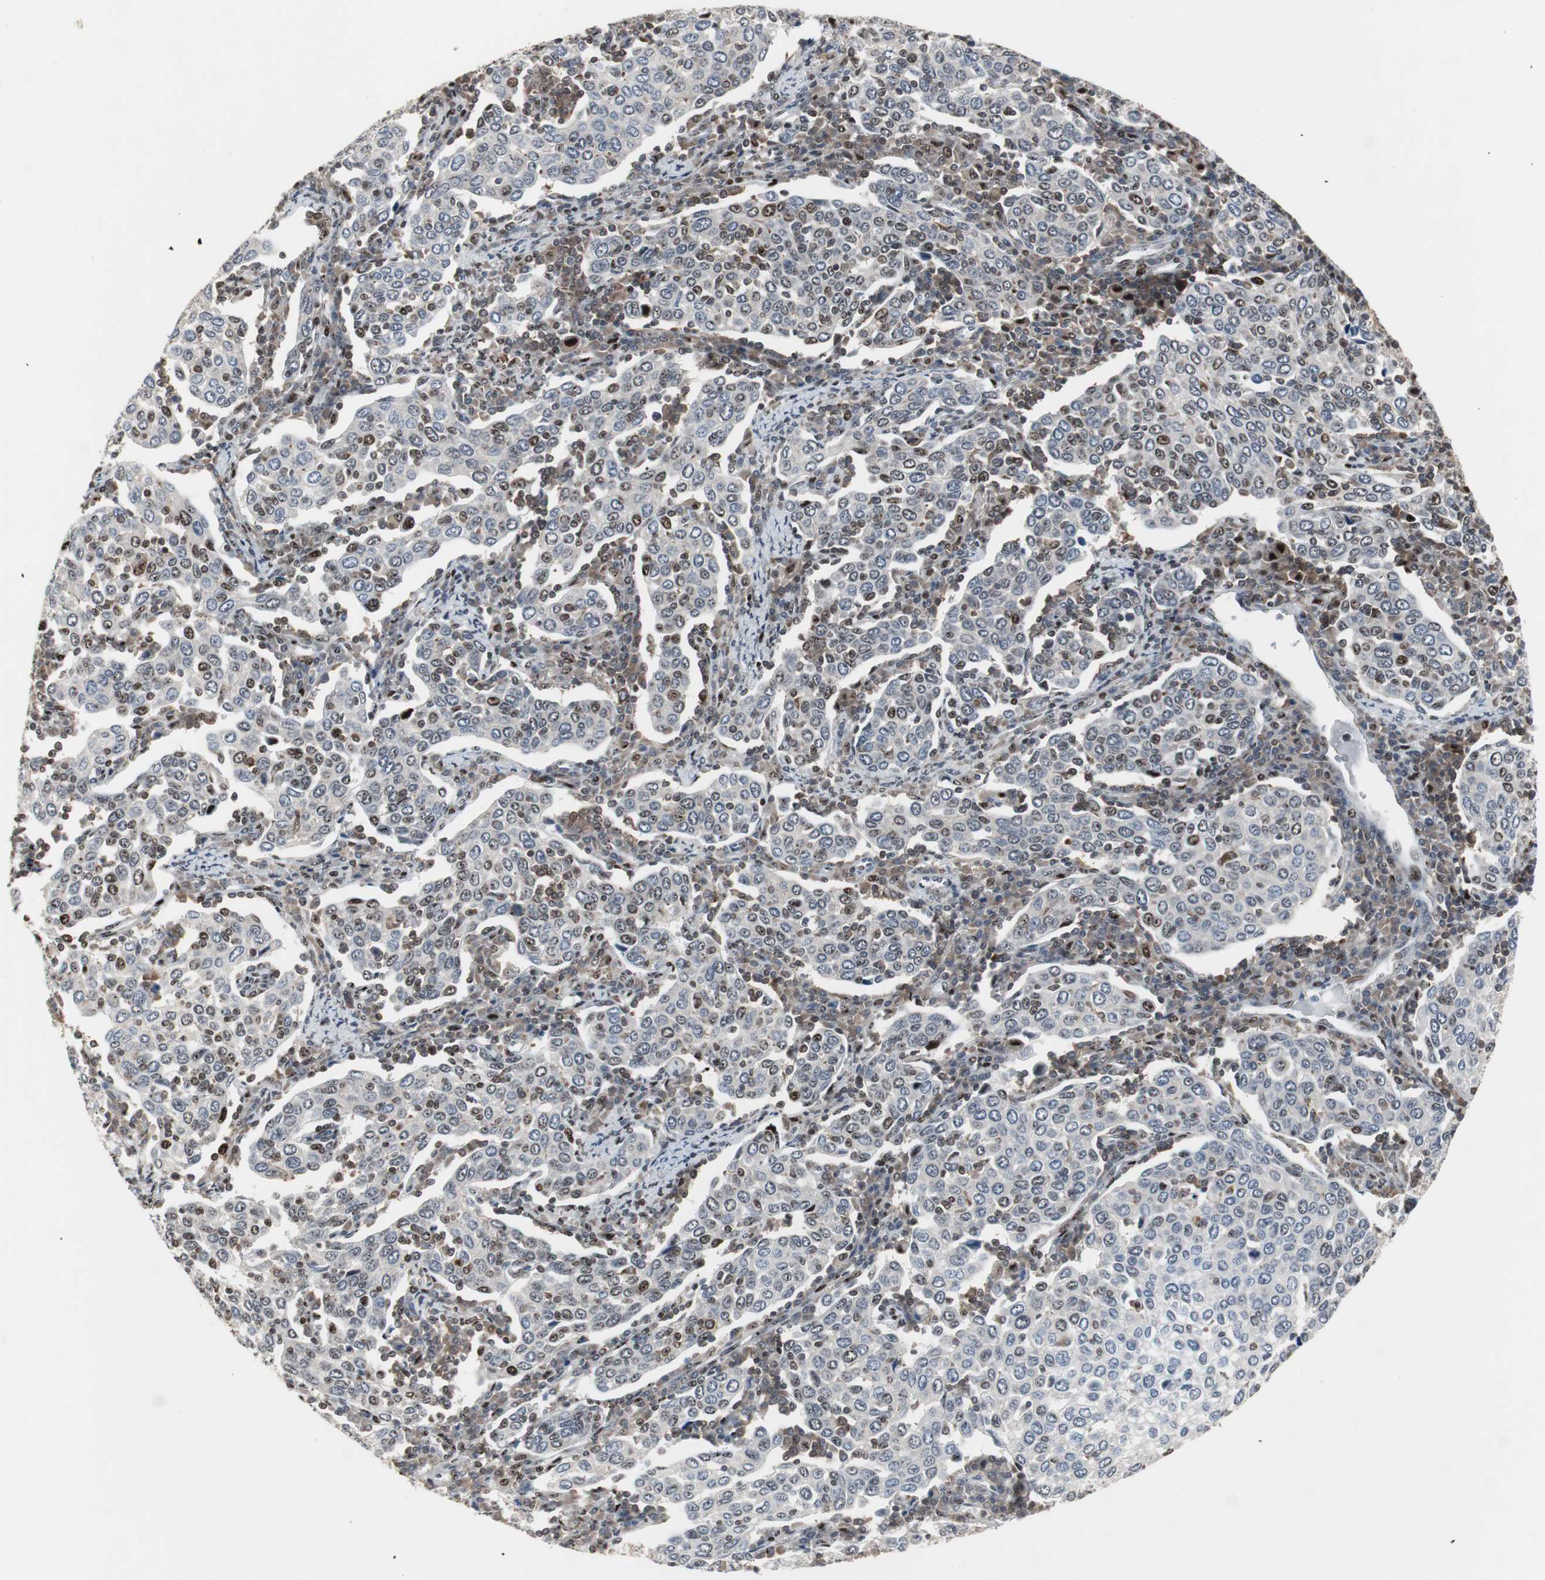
{"staining": {"intensity": "moderate", "quantity": "<25%", "location": "nuclear"}, "tissue": "cervical cancer", "cell_type": "Tumor cells", "image_type": "cancer", "snomed": [{"axis": "morphology", "description": "Squamous cell carcinoma, NOS"}, {"axis": "topography", "description": "Cervix"}], "caption": "Protein expression analysis of human cervical cancer reveals moderate nuclear staining in about <25% of tumor cells.", "gene": "GRK2", "patient": {"sex": "female", "age": 40}}